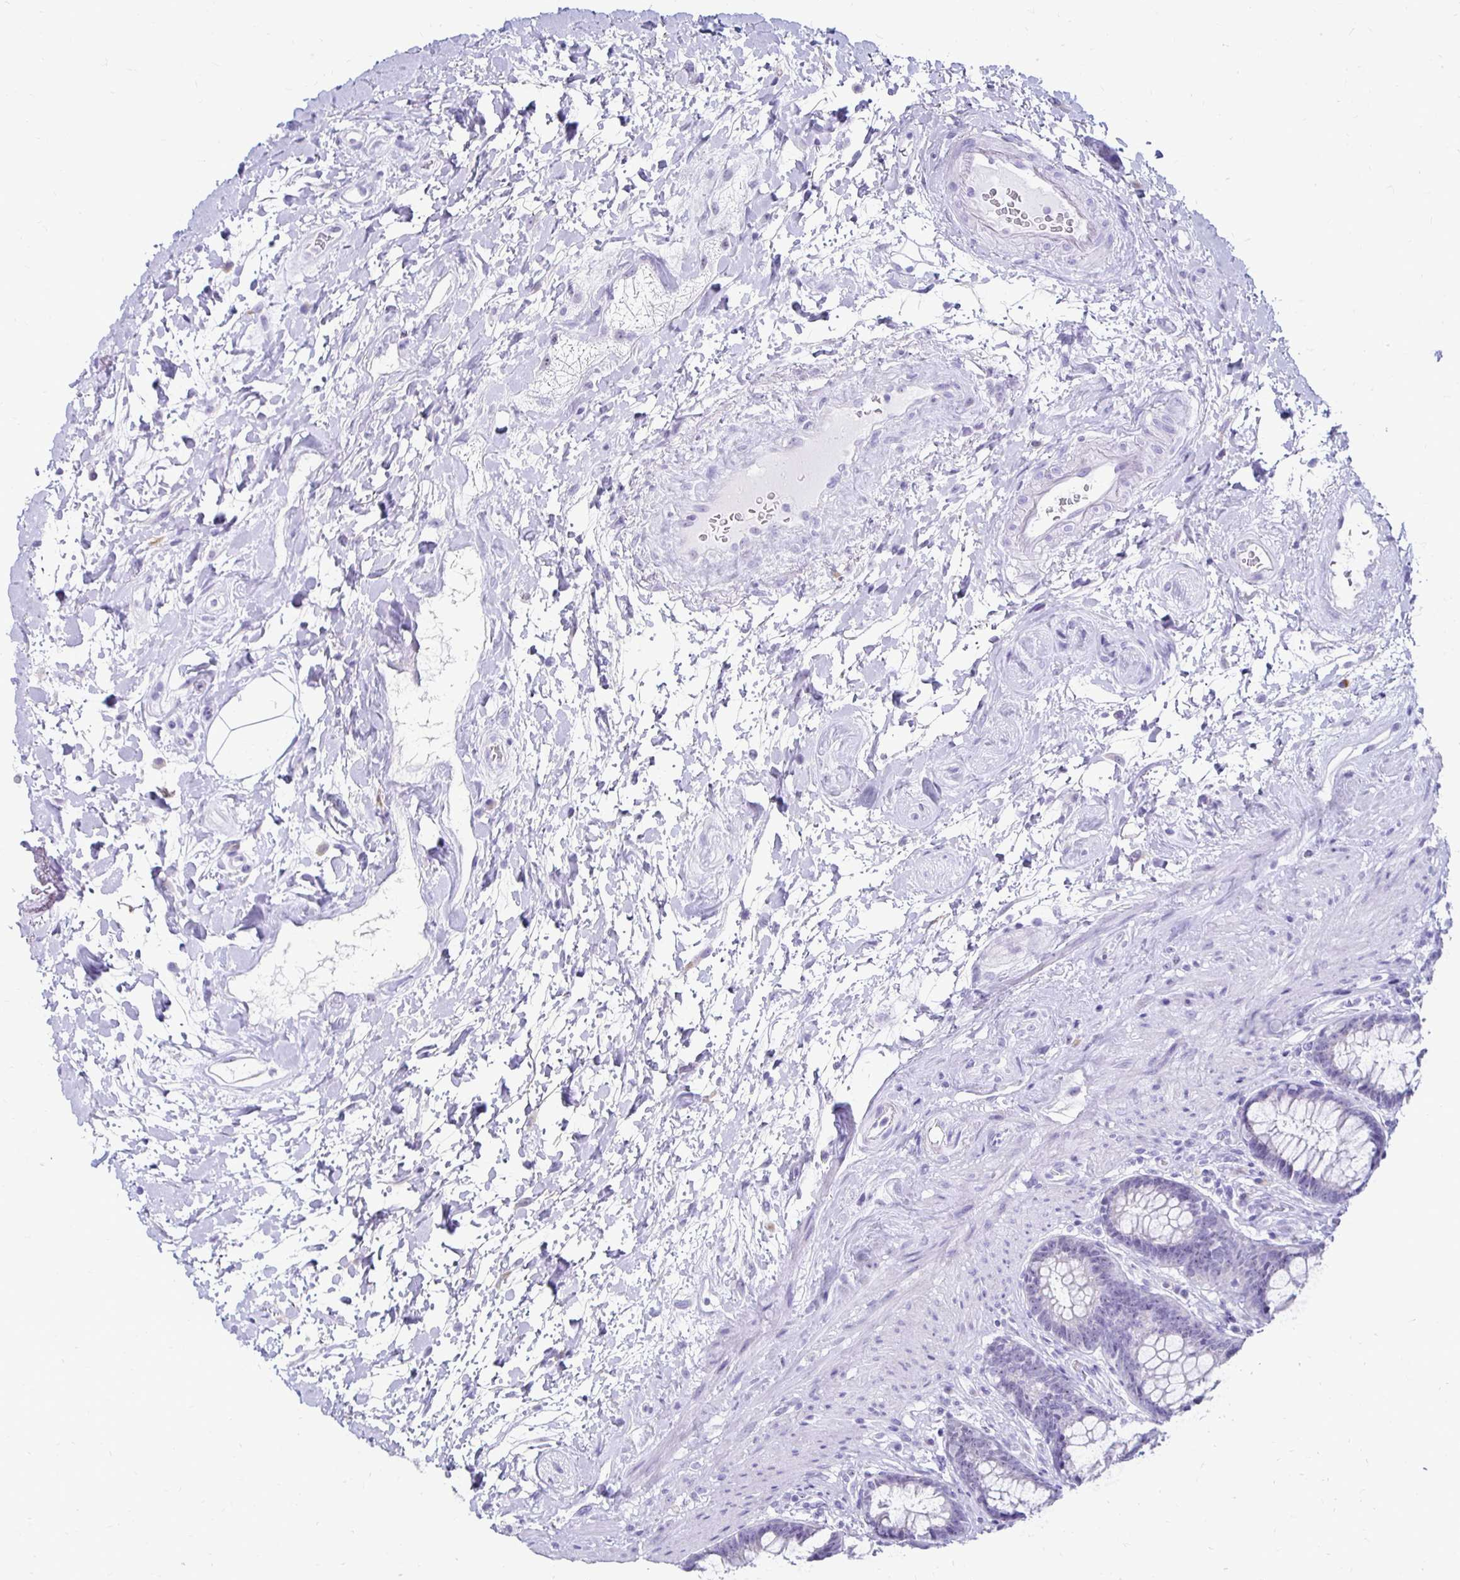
{"staining": {"intensity": "negative", "quantity": "none", "location": "none"}, "tissue": "rectum", "cell_type": "Glandular cells", "image_type": "normal", "snomed": [{"axis": "morphology", "description": "Normal tissue, NOS"}, {"axis": "topography", "description": "Rectum"}], "caption": "IHC of benign human rectum displays no positivity in glandular cells.", "gene": "CST6", "patient": {"sex": "male", "age": 72}}